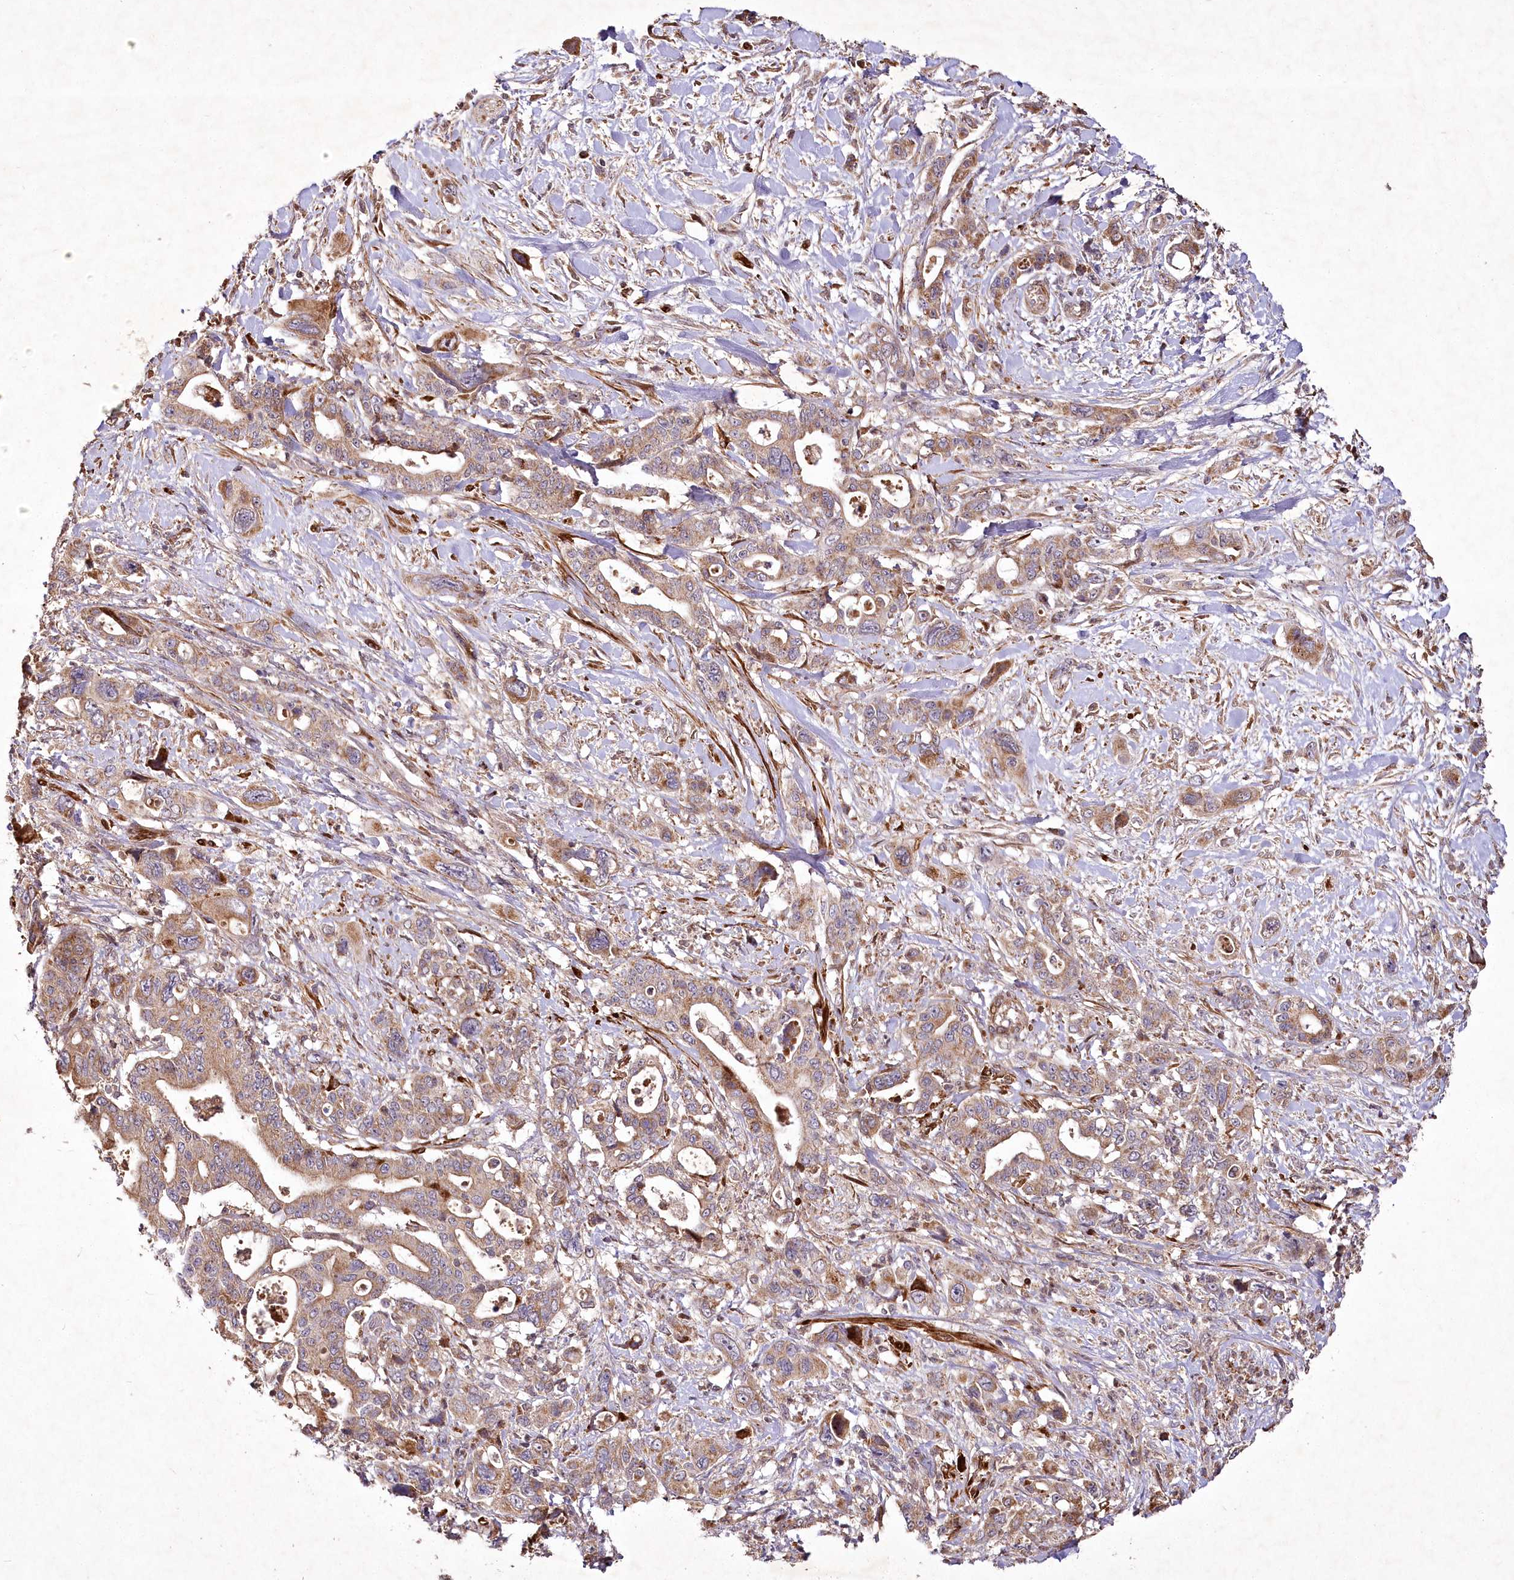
{"staining": {"intensity": "moderate", "quantity": ">75%", "location": "cytoplasmic/membranous"}, "tissue": "pancreatic cancer", "cell_type": "Tumor cells", "image_type": "cancer", "snomed": [{"axis": "morphology", "description": "Adenocarcinoma, NOS"}, {"axis": "topography", "description": "Pancreas"}], "caption": "Moderate cytoplasmic/membranous positivity for a protein is identified in about >75% of tumor cells of pancreatic cancer (adenocarcinoma) using immunohistochemistry (IHC).", "gene": "PSTK", "patient": {"sex": "male", "age": 46}}